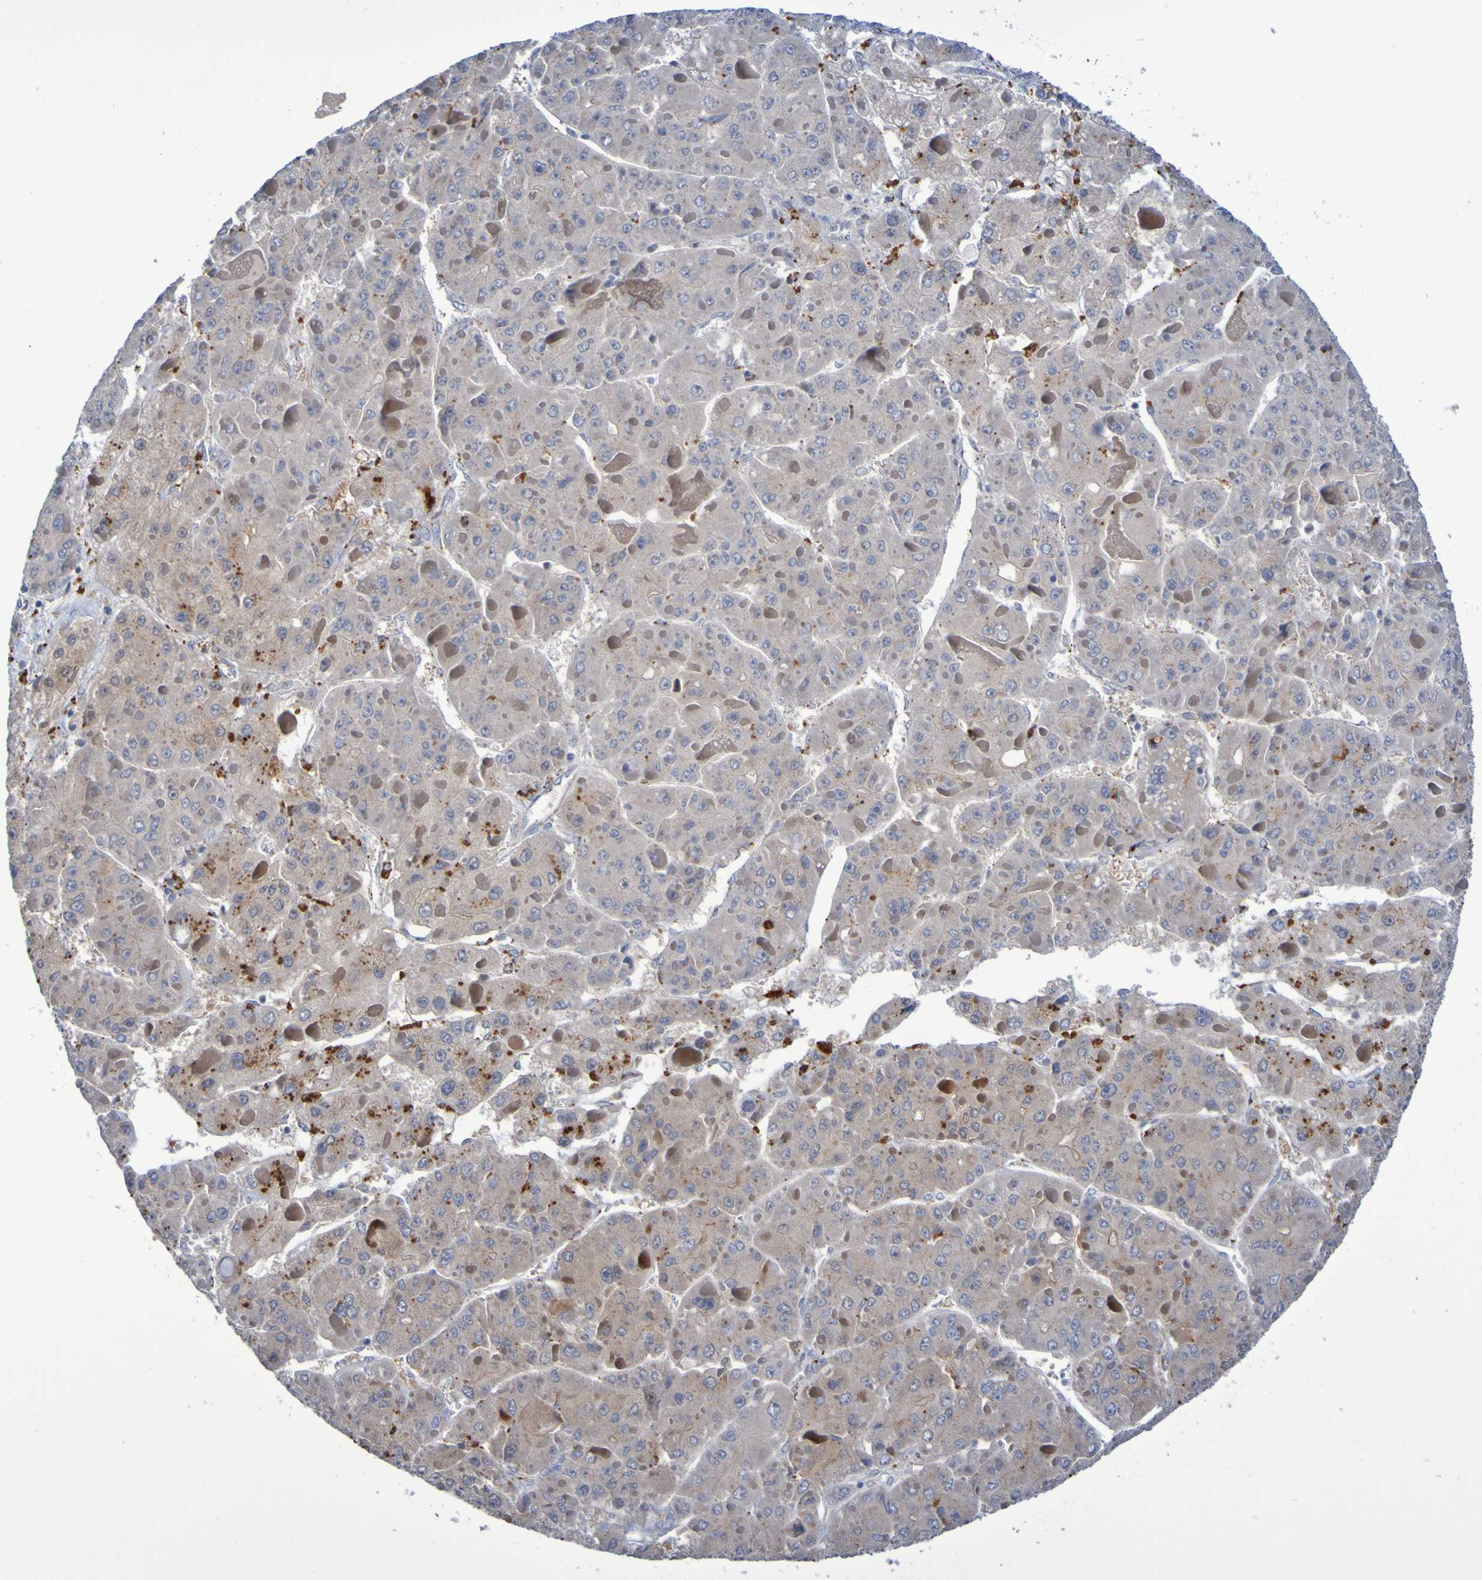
{"staining": {"intensity": "moderate", "quantity": "<25%", "location": "cytoplasmic/membranous"}, "tissue": "liver cancer", "cell_type": "Tumor cells", "image_type": "cancer", "snomed": [{"axis": "morphology", "description": "Carcinoma, Hepatocellular, NOS"}, {"axis": "topography", "description": "Liver"}], "caption": "A brown stain highlights moderate cytoplasmic/membranous staining of a protein in liver hepatocellular carcinoma tumor cells.", "gene": "FBP2", "patient": {"sex": "female", "age": 73}}